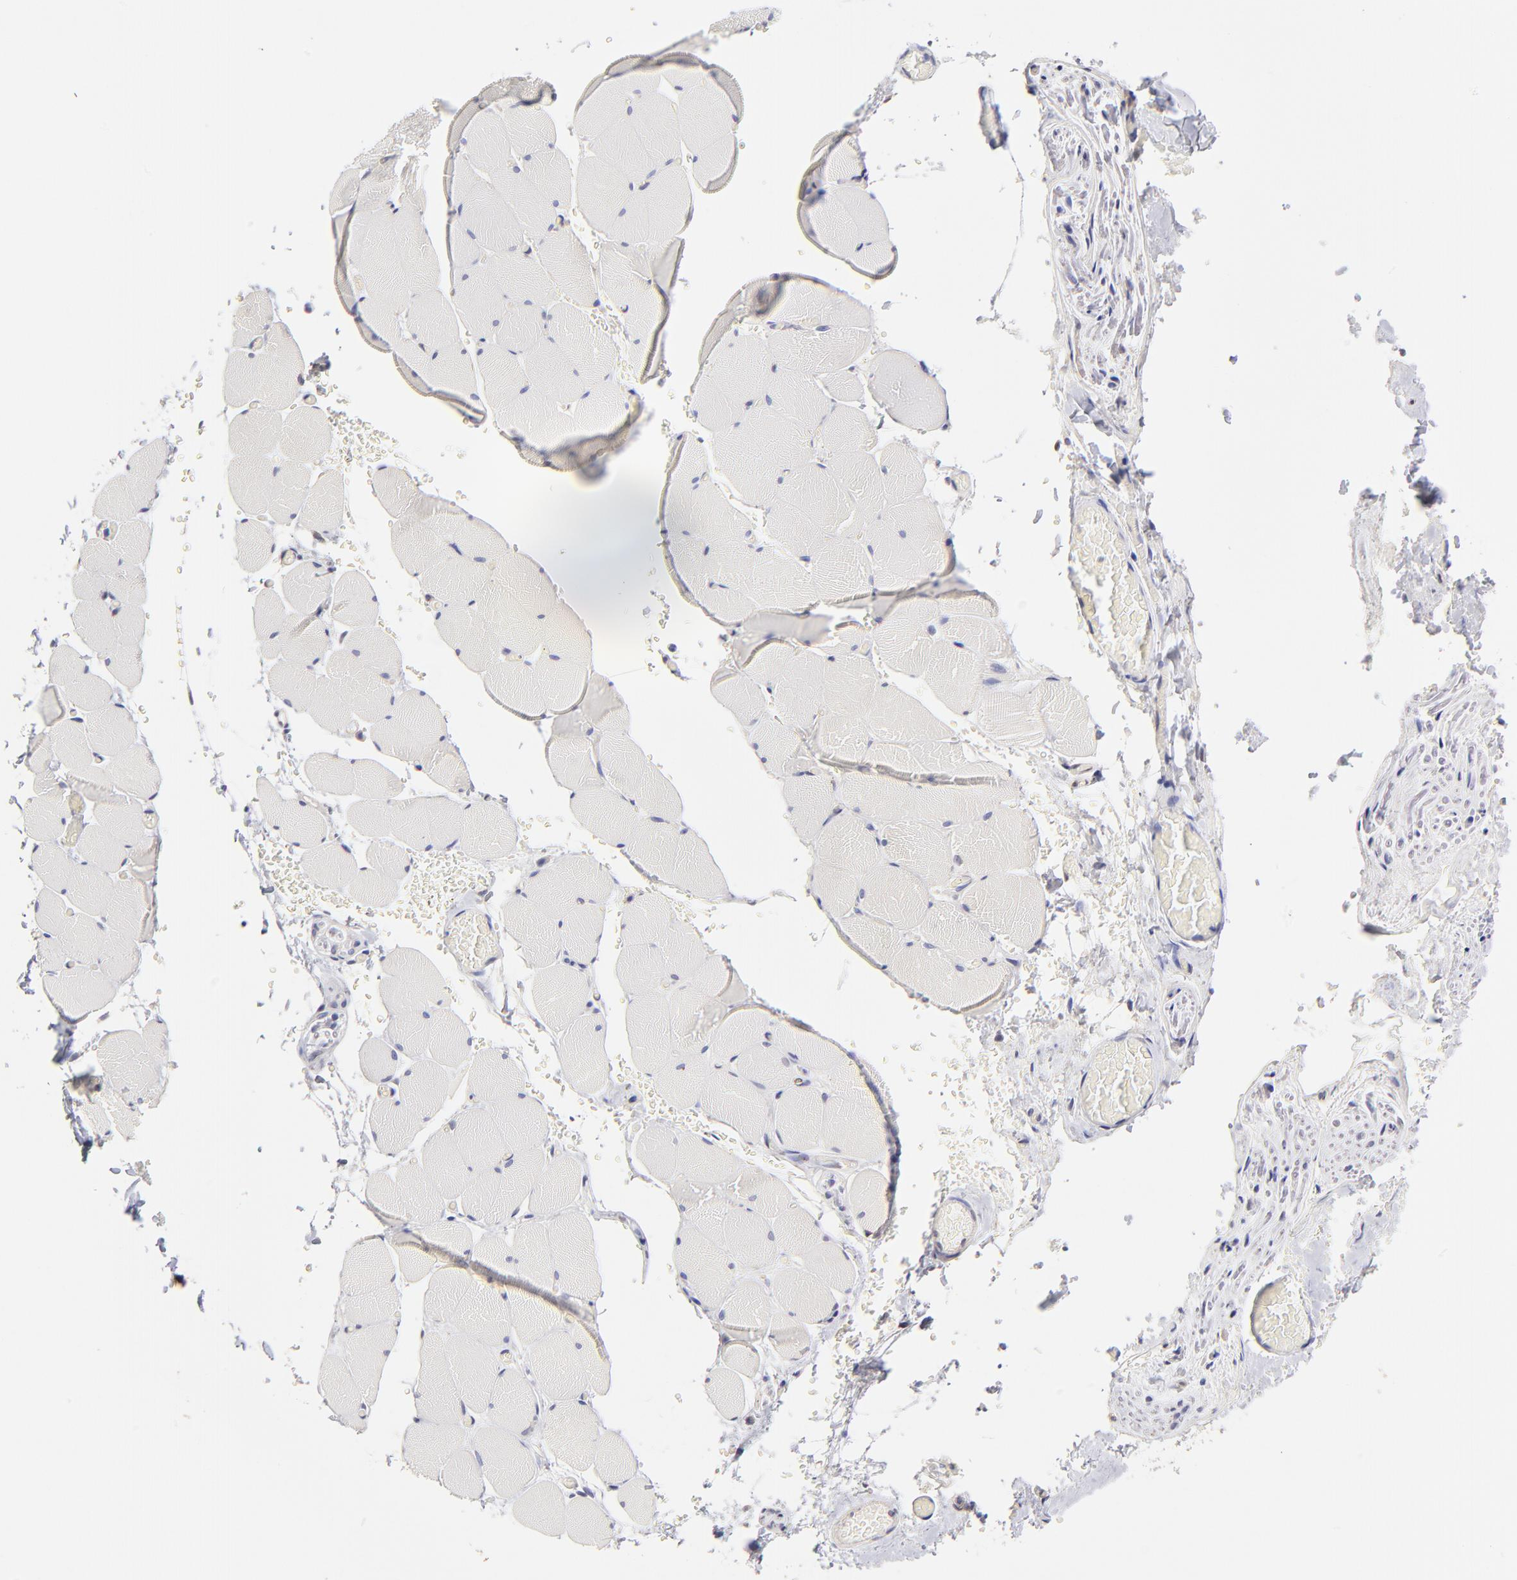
{"staining": {"intensity": "negative", "quantity": "none", "location": "none"}, "tissue": "skeletal muscle", "cell_type": "Myocytes", "image_type": "normal", "snomed": [{"axis": "morphology", "description": "Normal tissue, NOS"}, {"axis": "topography", "description": "Skeletal muscle"}, {"axis": "topography", "description": "Soft tissue"}], "caption": "Immunohistochemistry (IHC) of unremarkable human skeletal muscle shows no expression in myocytes.", "gene": "BTG2", "patient": {"sex": "female", "age": 58}}